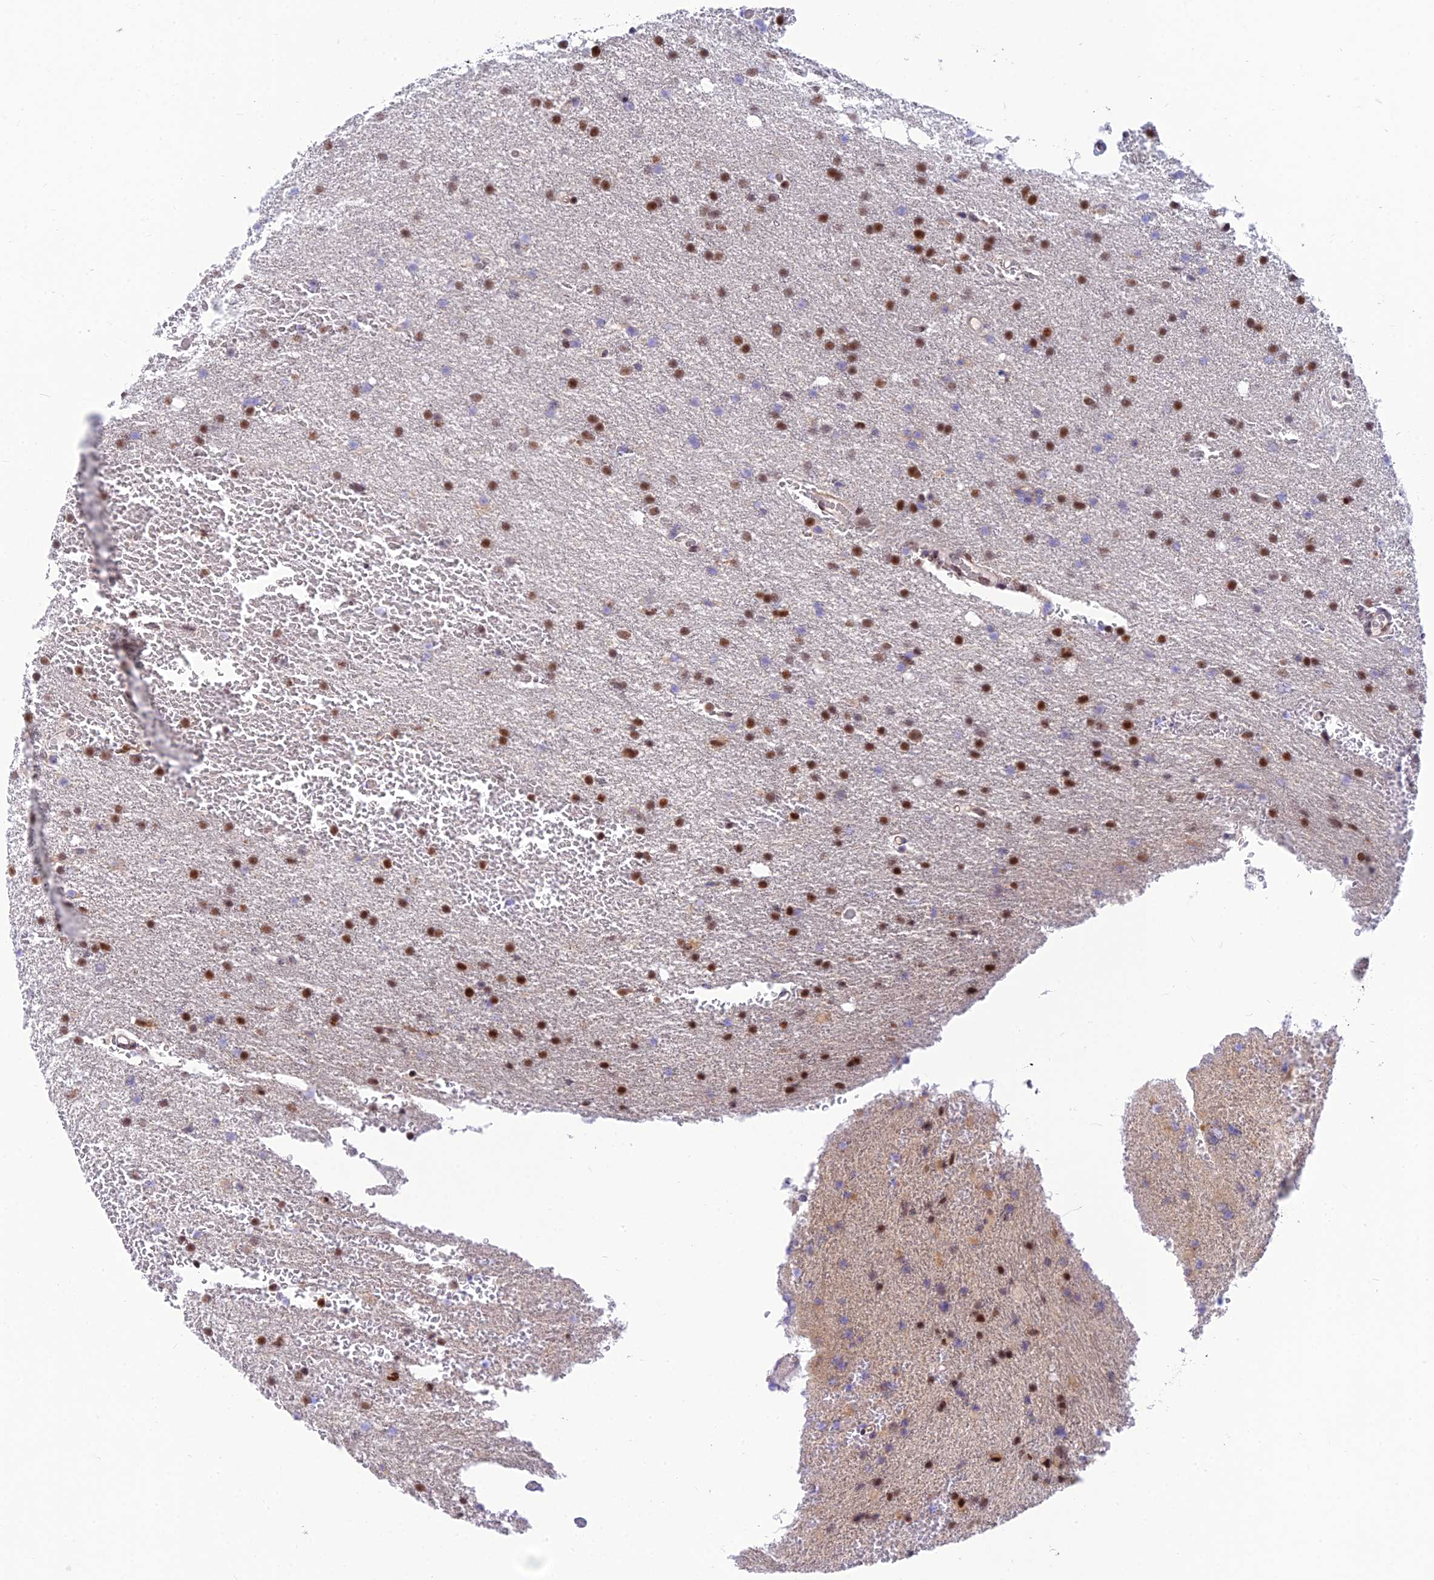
{"staining": {"intensity": "moderate", "quantity": ">75%", "location": "nuclear"}, "tissue": "glioma", "cell_type": "Tumor cells", "image_type": "cancer", "snomed": [{"axis": "morphology", "description": "Glioma, malignant, High grade"}, {"axis": "topography", "description": "Cerebral cortex"}], "caption": "This is an image of IHC staining of high-grade glioma (malignant), which shows moderate expression in the nuclear of tumor cells.", "gene": "C2orf49", "patient": {"sex": "female", "age": 36}}